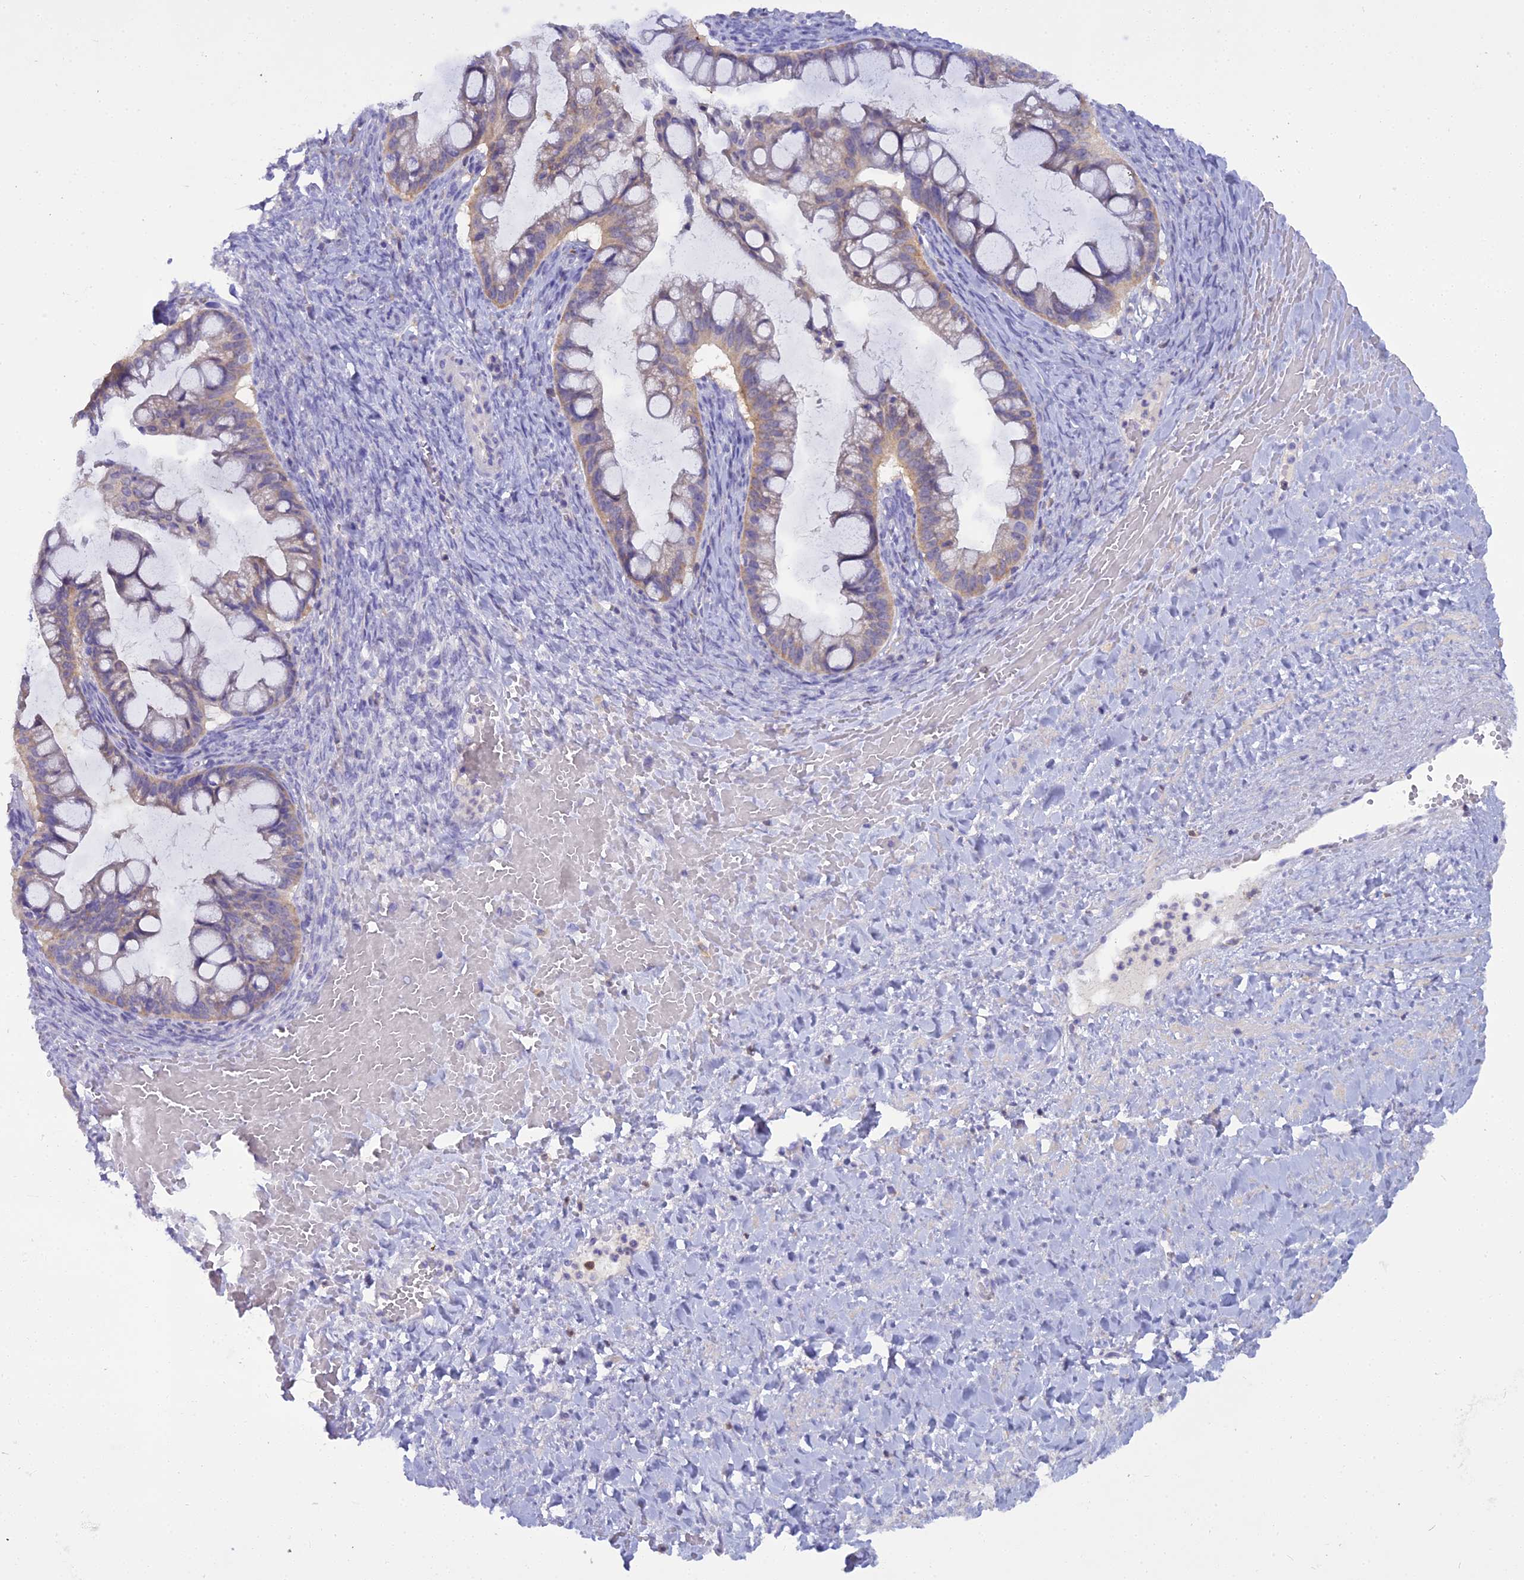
{"staining": {"intensity": "weak", "quantity": "25%-75%", "location": "cytoplasmic/membranous"}, "tissue": "ovarian cancer", "cell_type": "Tumor cells", "image_type": "cancer", "snomed": [{"axis": "morphology", "description": "Cystadenocarcinoma, mucinous, NOS"}, {"axis": "topography", "description": "Ovary"}], "caption": "Ovarian cancer (mucinous cystadenocarcinoma) stained with DAB (3,3'-diaminobenzidine) IHC displays low levels of weak cytoplasmic/membranous expression in about 25%-75% of tumor cells.", "gene": "BLNK", "patient": {"sex": "female", "age": 73}}